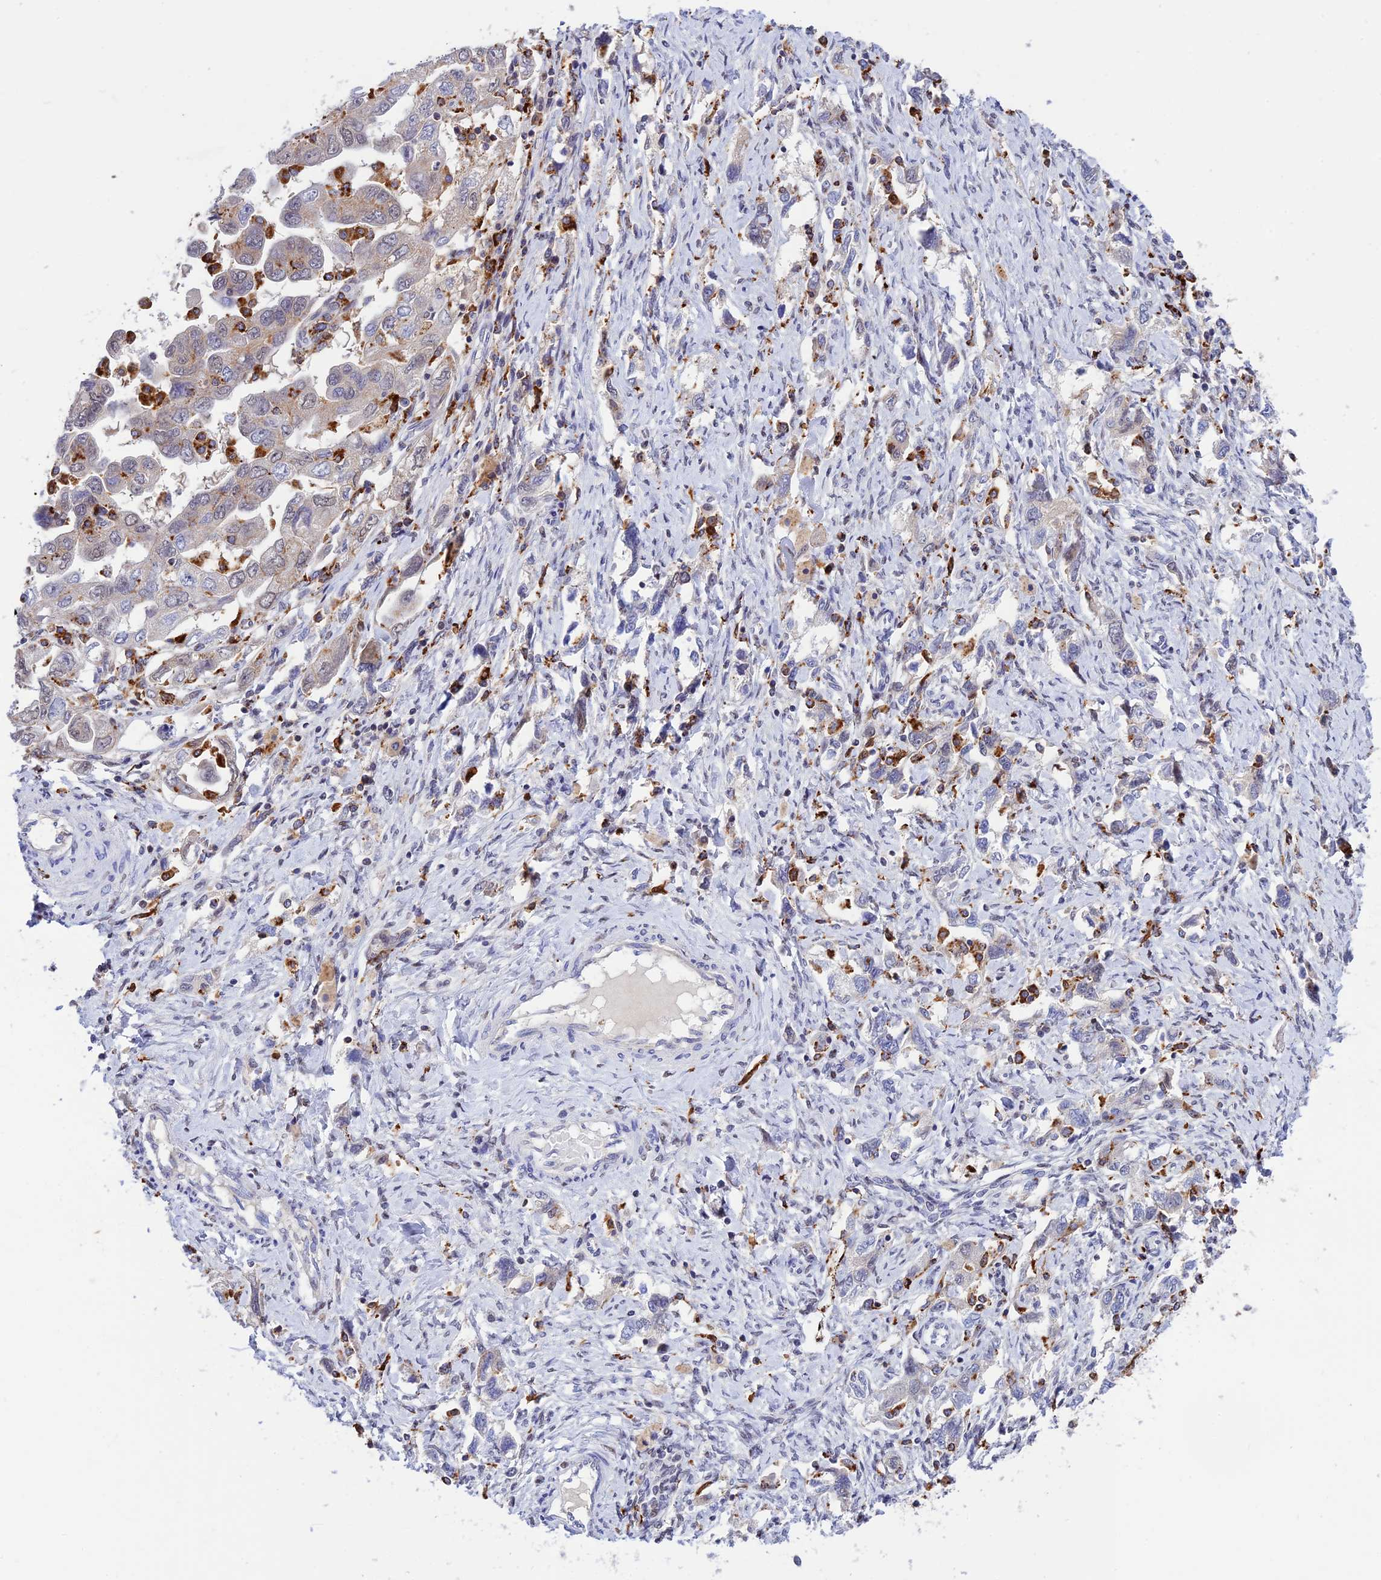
{"staining": {"intensity": "negative", "quantity": "none", "location": "none"}, "tissue": "ovarian cancer", "cell_type": "Tumor cells", "image_type": "cancer", "snomed": [{"axis": "morphology", "description": "Carcinoma, NOS"}, {"axis": "morphology", "description": "Cystadenocarcinoma, serous, NOS"}, {"axis": "topography", "description": "Ovary"}], "caption": "Histopathology image shows no protein expression in tumor cells of carcinoma (ovarian) tissue. (DAB (3,3'-diaminobenzidine) IHC with hematoxylin counter stain).", "gene": "HIC1", "patient": {"sex": "female", "age": 69}}